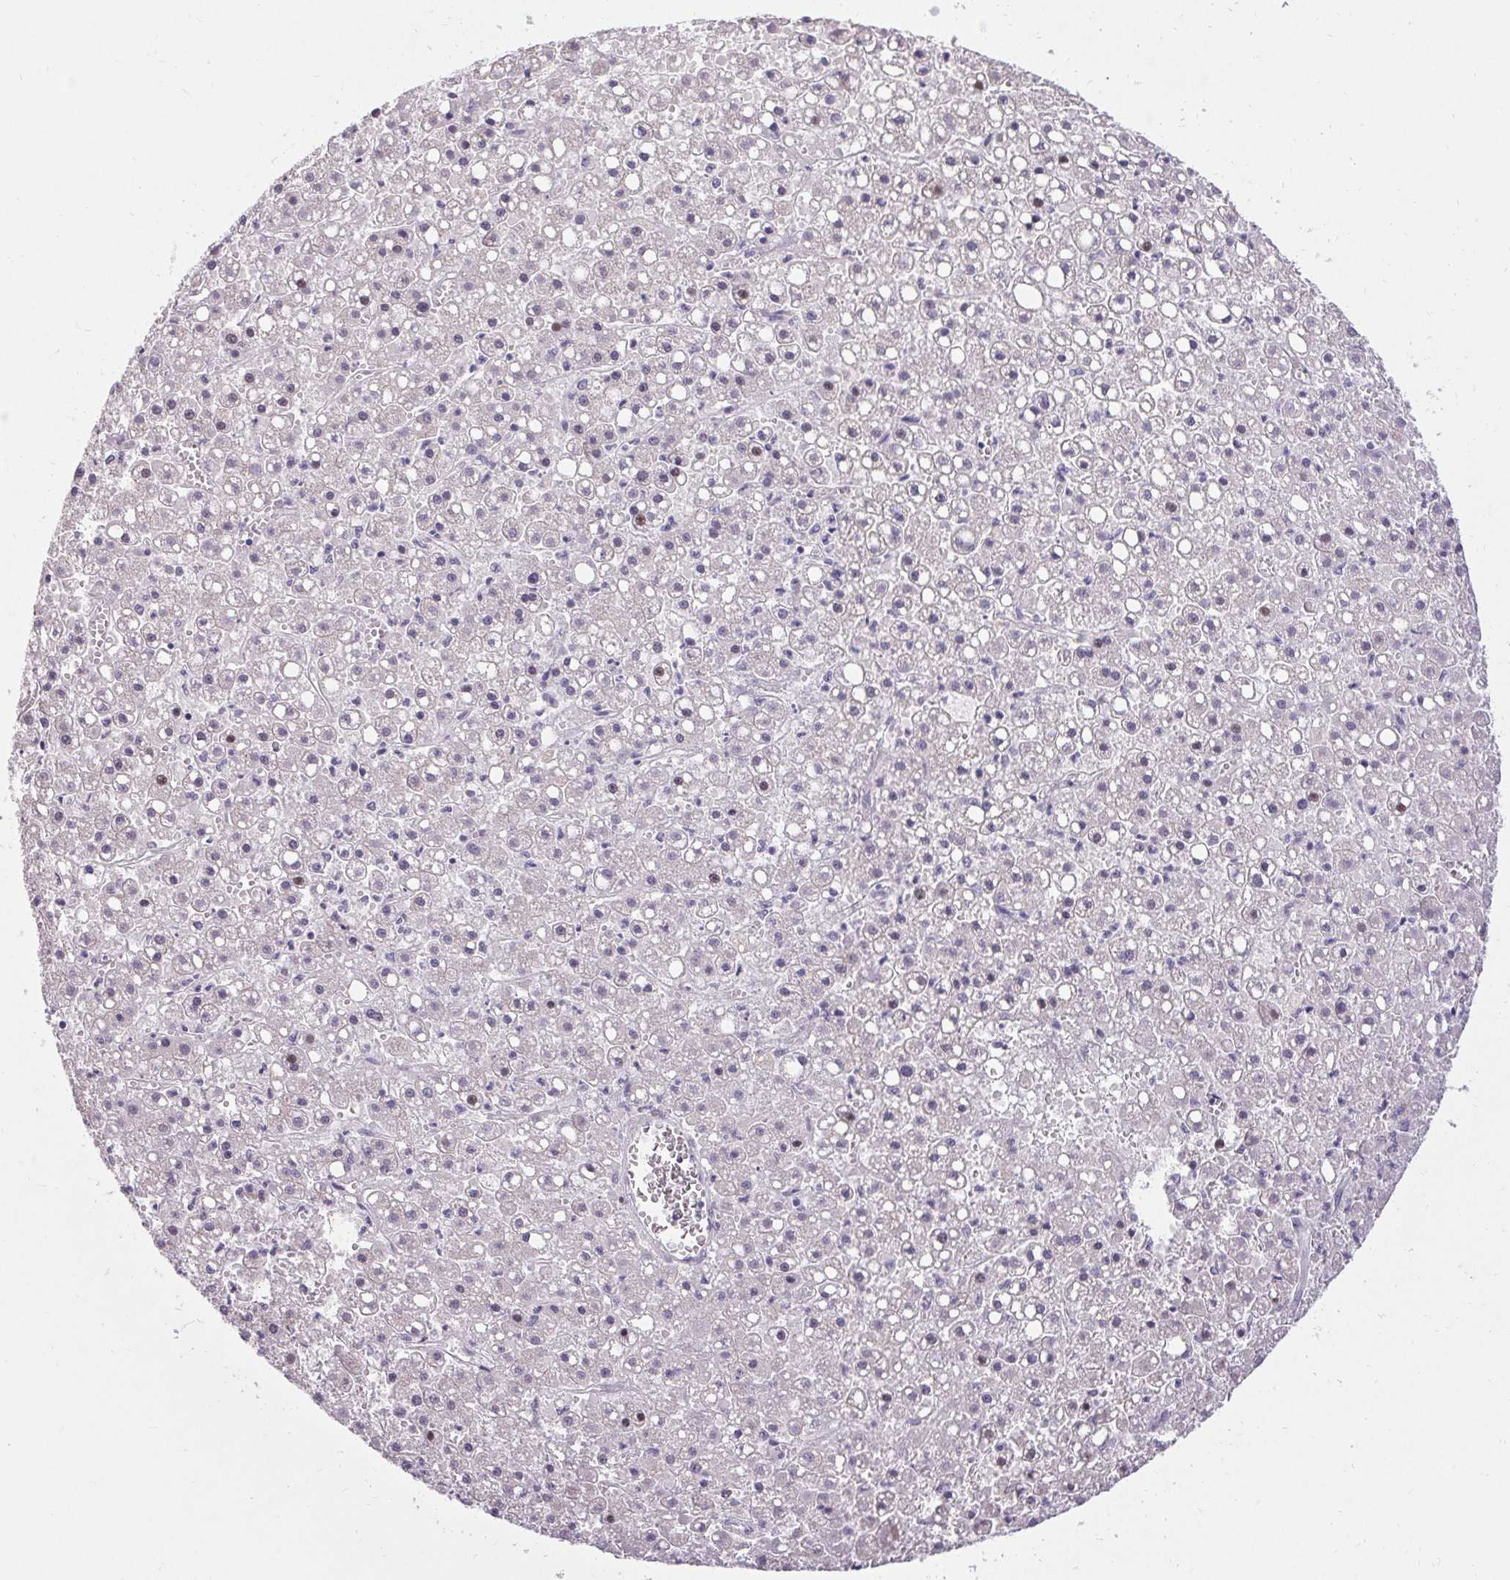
{"staining": {"intensity": "negative", "quantity": "none", "location": "none"}, "tissue": "liver cancer", "cell_type": "Tumor cells", "image_type": "cancer", "snomed": [{"axis": "morphology", "description": "Carcinoma, Hepatocellular, NOS"}, {"axis": "topography", "description": "Liver"}], "caption": "The photomicrograph exhibits no significant positivity in tumor cells of liver cancer.", "gene": "HSD17B3", "patient": {"sex": "male", "age": 67}}